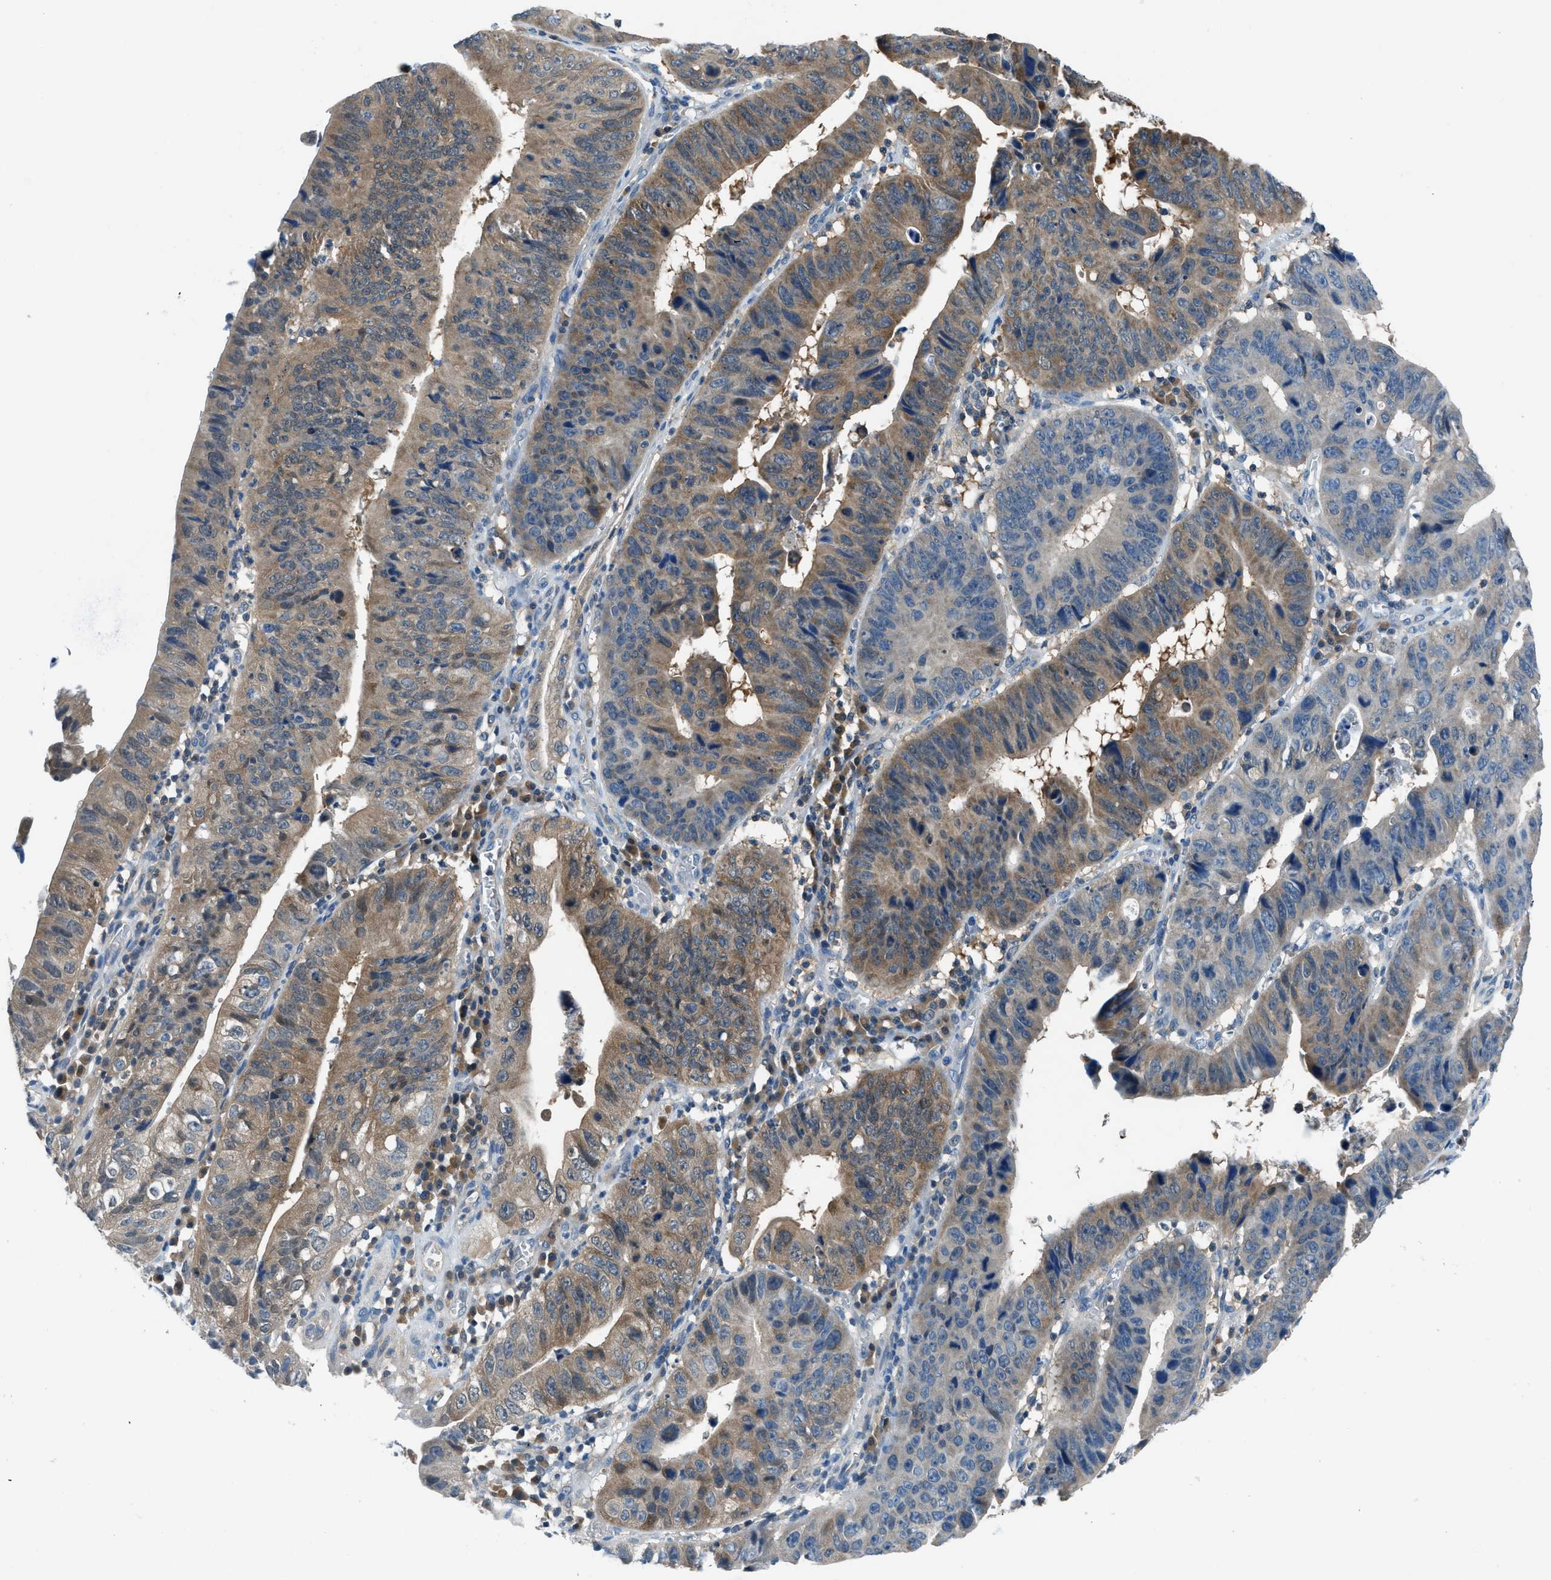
{"staining": {"intensity": "moderate", "quantity": "25%-75%", "location": "cytoplasmic/membranous"}, "tissue": "stomach cancer", "cell_type": "Tumor cells", "image_type": "cancer", "snomed": [{"axis": "morphology", "description": "Adenocarcinoma, NOS"}, {"axis": "topography", "description": "Stomach"}], "caption": "Protein staining of stomach adenocarcinoma tissue exhibits moderate cytoplasmic/membranous staining in about 25%-75% of tumor cells.", "gene": "ACP1", "patient": {"sex": "male", "age": 59}}